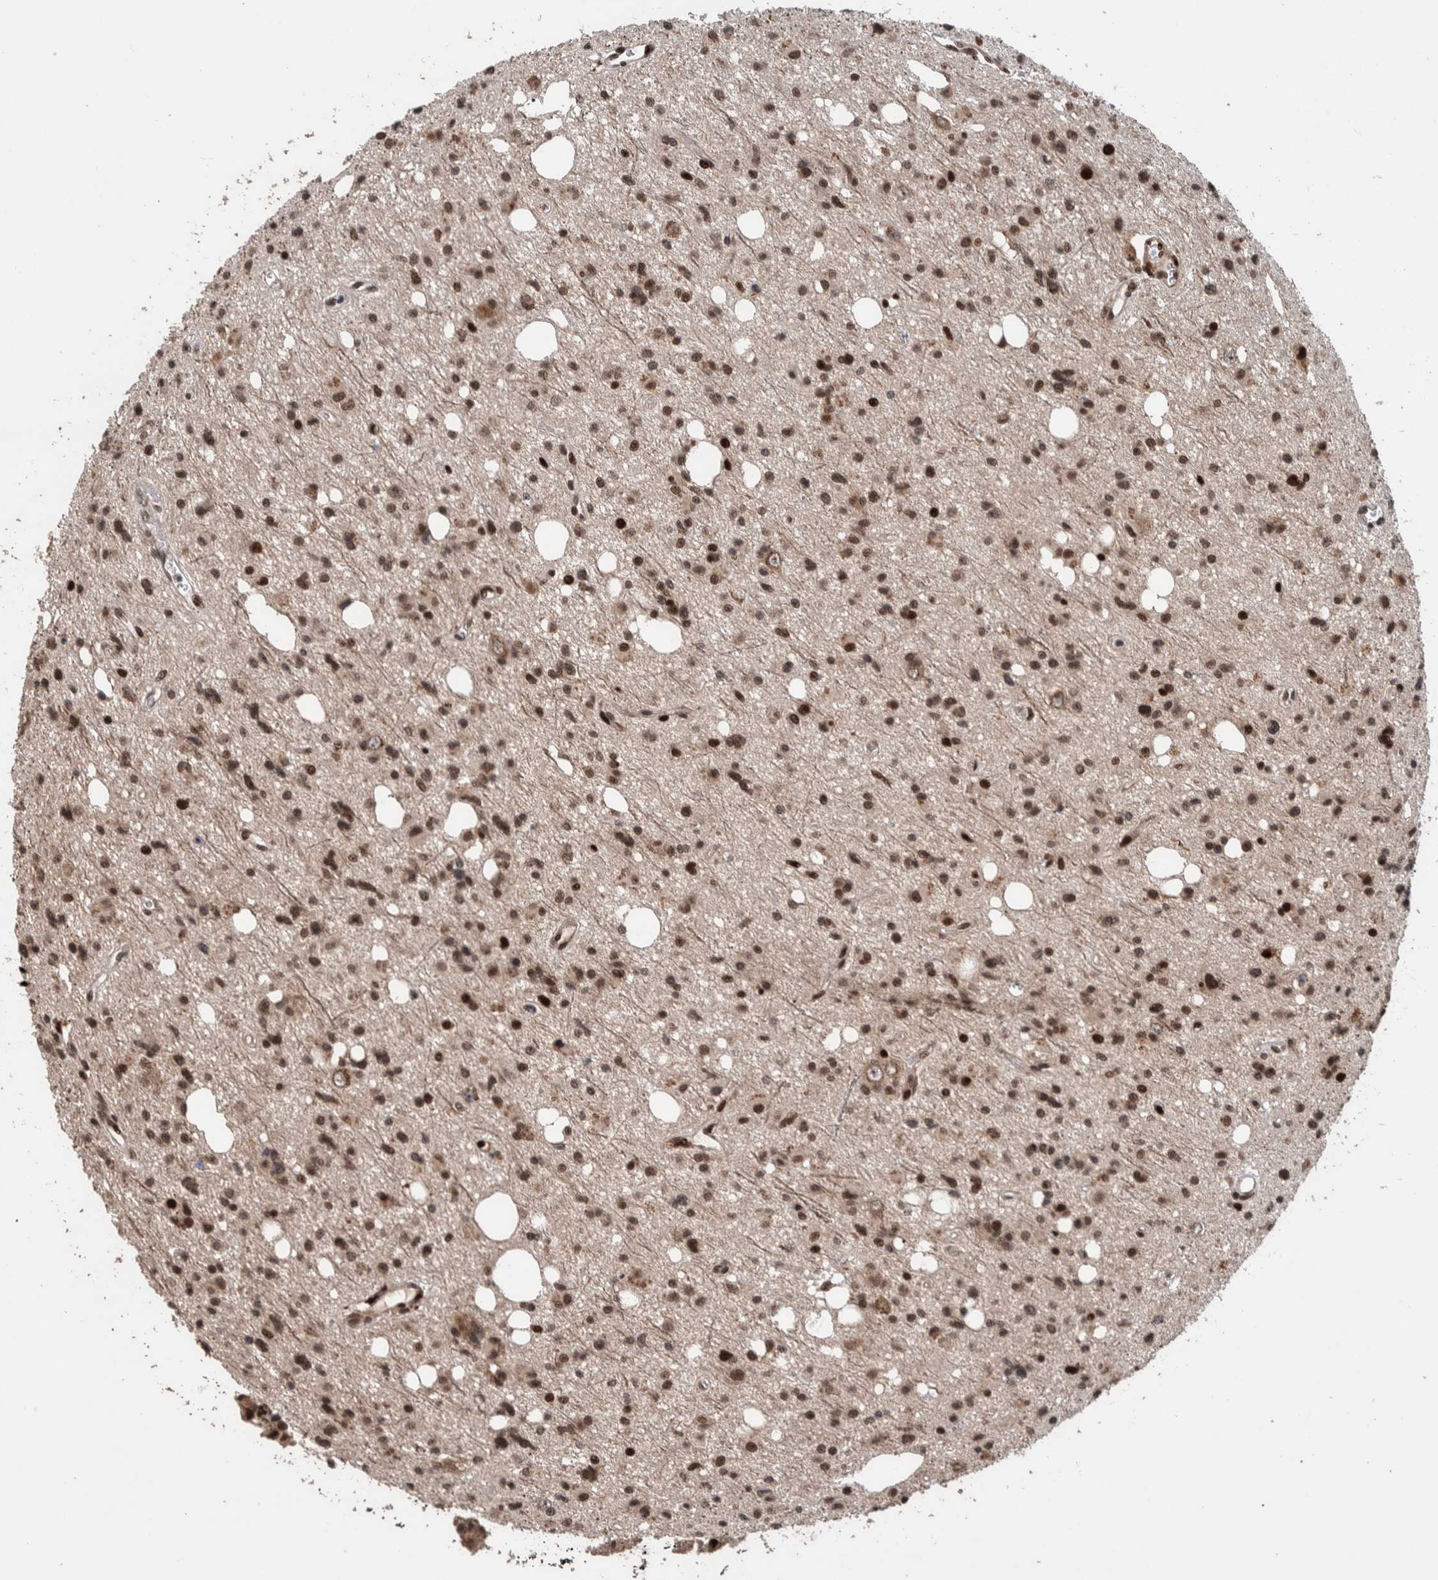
{"staining": {"intensity": "moderate", "quantity": ">75%", "location": "nuclear"}, "tissue": "glioma", "cell_type": "Tumor cells", "image_type": "cancer", "snomed": [{"axis": "morphology", "description": "Glioma, malignant, High grade"}, {"axis": "topography", "description": "Brain"}], "caption": "Malignant glioma (high-grade) was stained to show a protein in brown. There is medium levels of moderate nuclear positivity in about >75% of tumor cells.", "gene": "CHD4", "patient": {"sex": "female", "age": 62}}